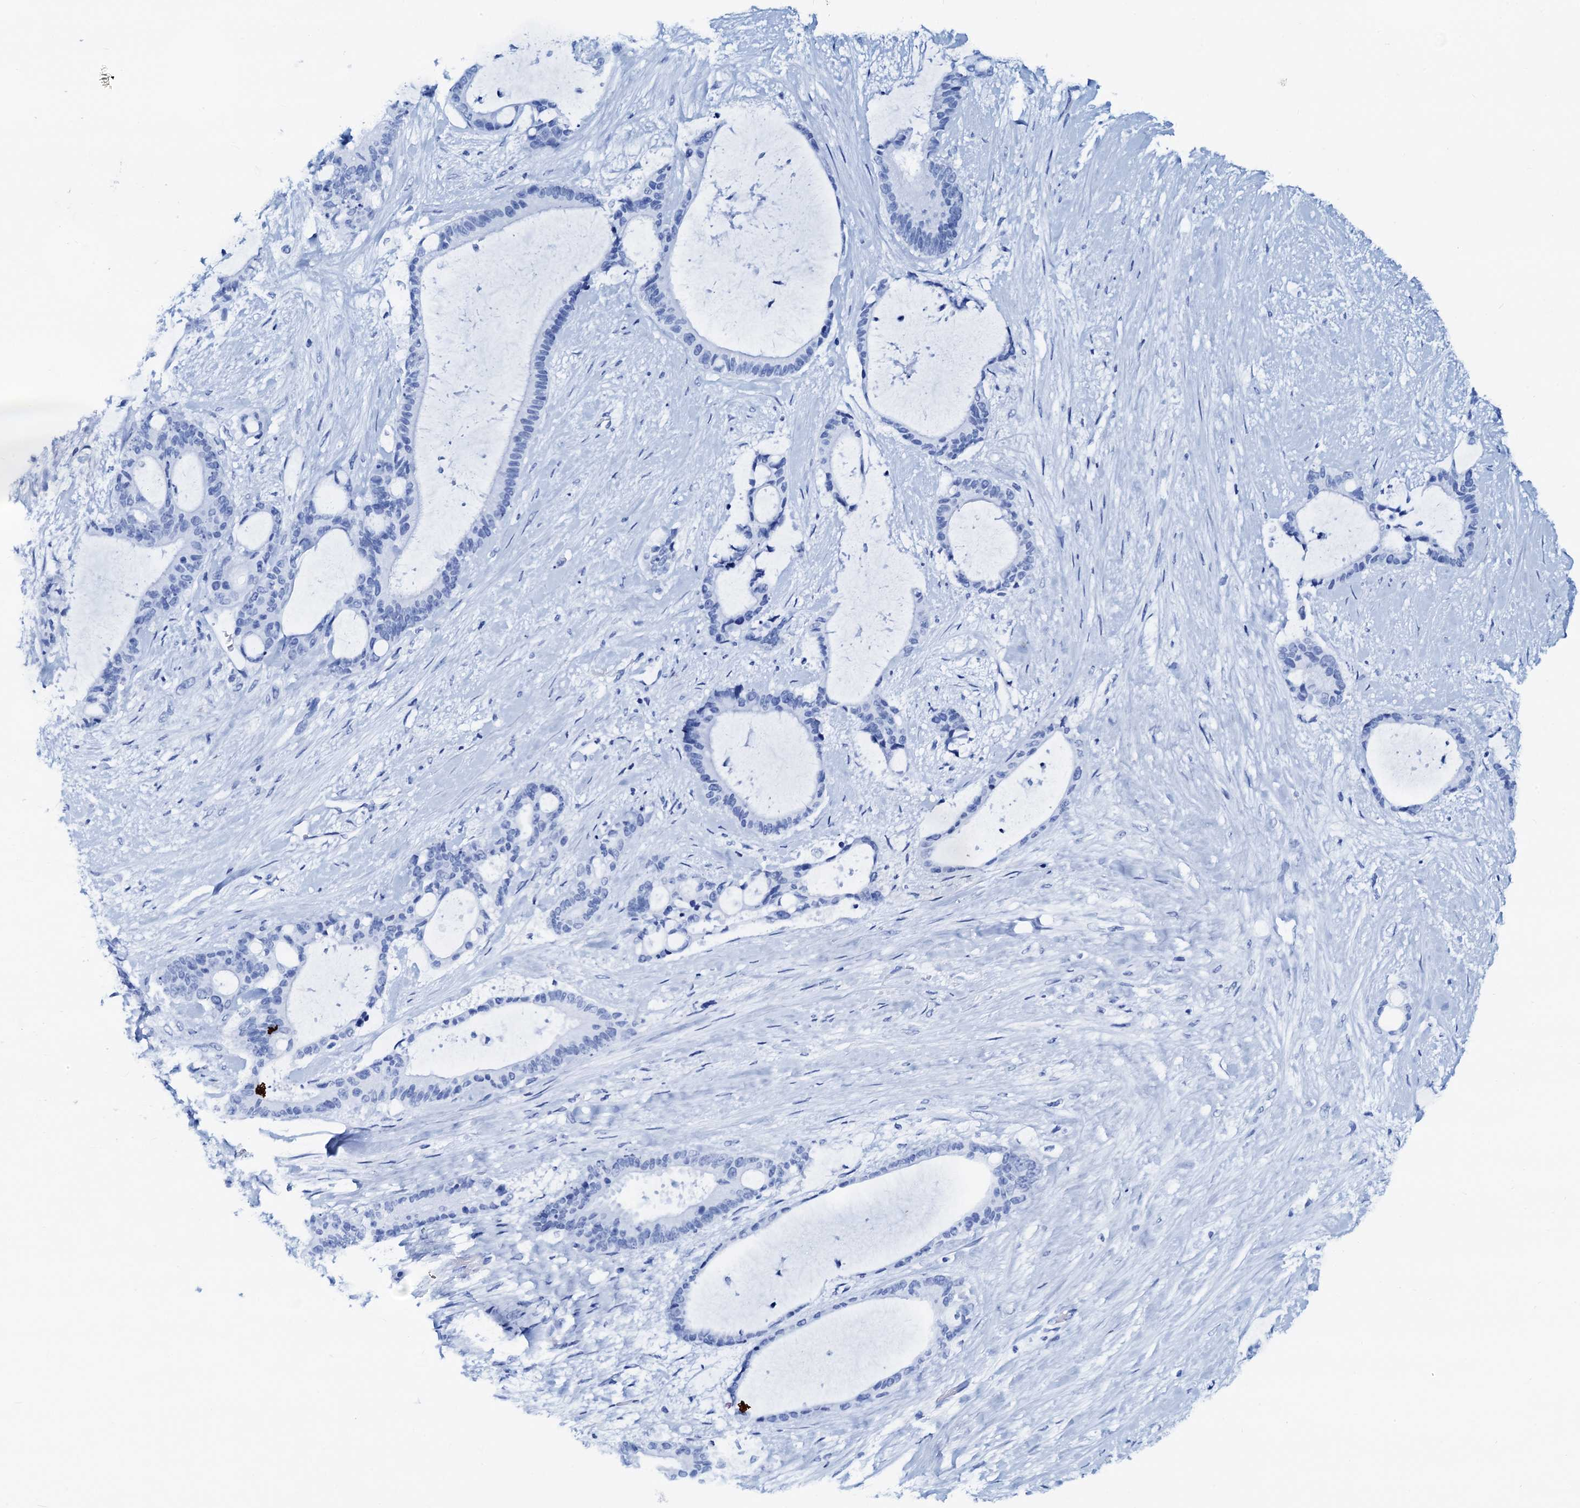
{"staining": {"intensity": "negative", "quantity": "none", "location": "none"}, "tissue": "liver cancer", "cell_type": "Tumor cells", "image_type": "cancer", "snomed": [{"axis": "morphology", "description": "Normal tissue, NOS"}, {"axis": "morphology", "description": "Cholangiocarcinoma"}, {"axis": "topography", "description": "Liver"}, {"axis": "topography", "description": "Peripheral nerve tissue"}], "caption": "This micrograph is of liver cancer (cholangiocarcinoma) stained with immunohistochemistry (IHC) to label a protein in brown with the nuclei are counter-stained blue. There is no expression in tumor cells.", "gene": "PTGES3", "patient": {"sex": "female", "age": 73}}